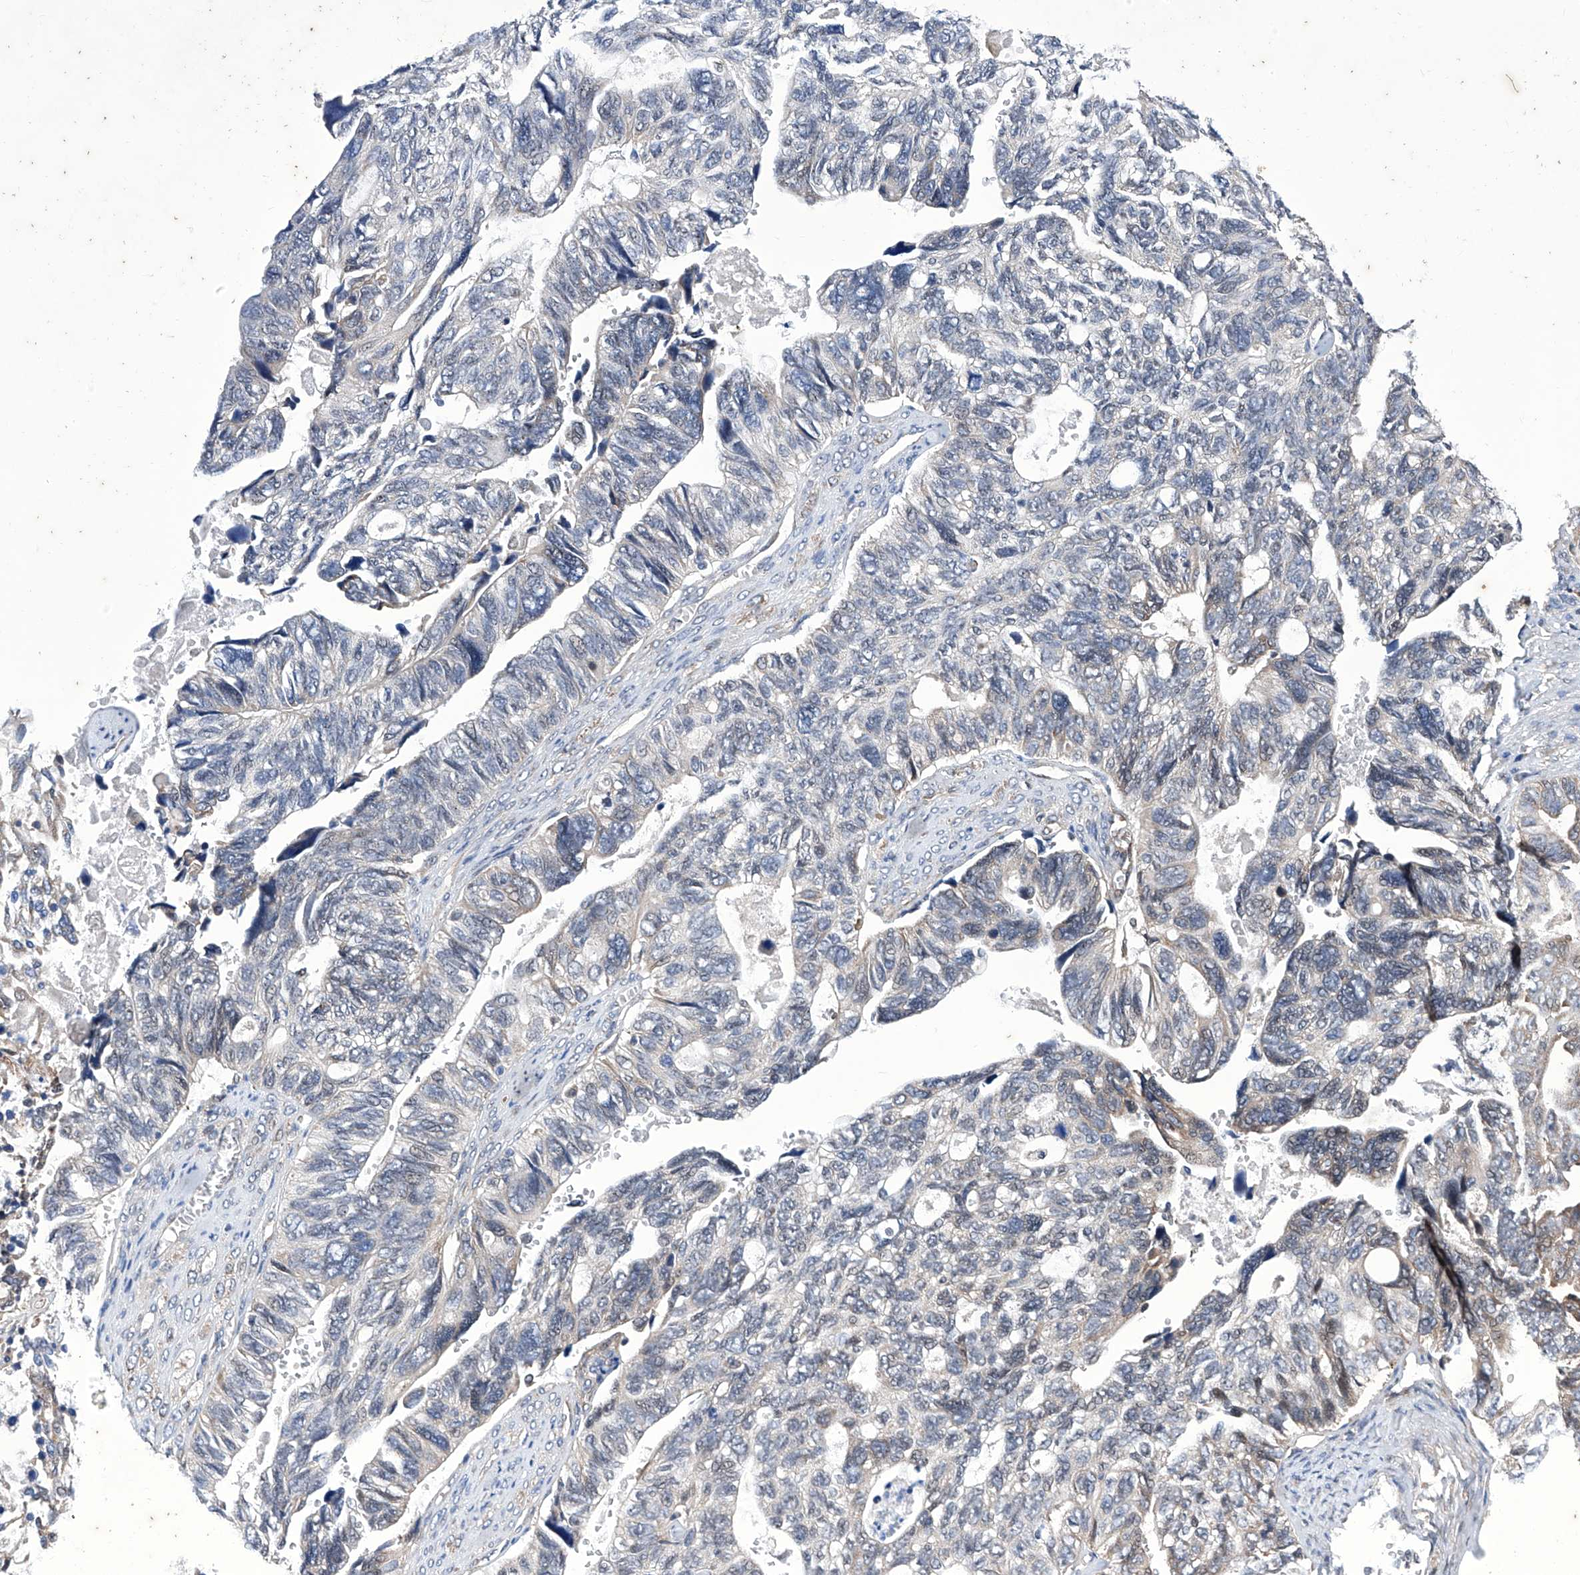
{"staining": {"intensity": "weak", "quantity": "<25%", "location": "cytoplasmic/membranous"}, "tissue": "ovarian cancer", "cell_type": "Tumor cells", "image_type": "cancer", "snomed": [{"axis": "morphology", "description": "Carcinoma, endometroid"}, {"axis": "topography", "description": "Ovary"}], "caption": "Human ovarian cancer (endometroid carcinoma) stained for a protein using immunohistochemistry demonstrates no positivity in tumor cells.", "gene": "KTI12", "patient": {"sex": "female", "age": 62}}